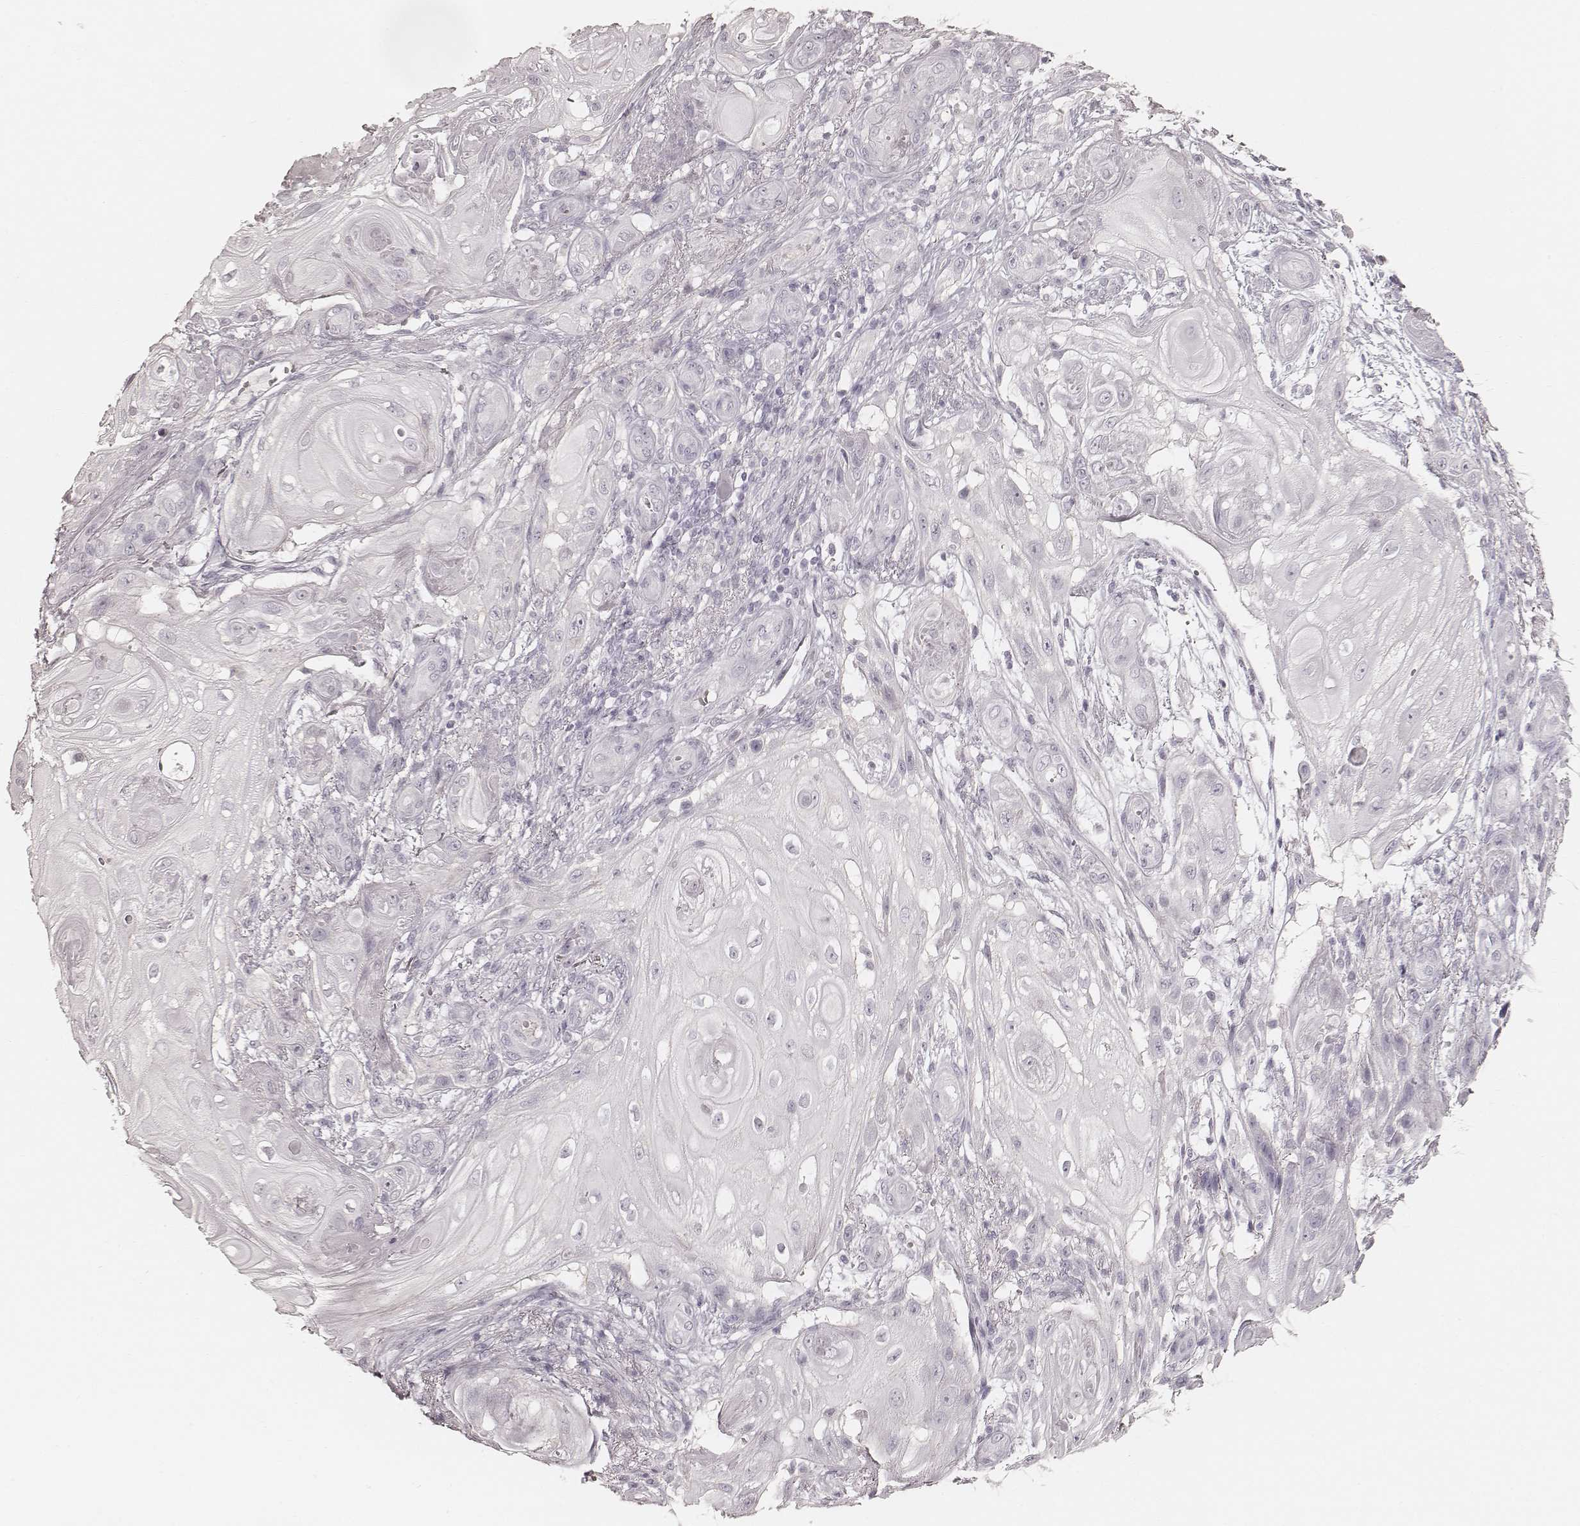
{"staining": {"intensity": "negative", "quantity": "none", "location": "none"}, "tissue": "skin cancer", "cell_type": "Tumor cells", "image_type": "cancer", "snomed": [{"axis": "morphology", "description": "Squamous cell carcinoma, NOS"}, {"axis": "topography", "description": "Skin"}], "caption": "Human squamous cell carcinoma (skin) stained for a protein using IHC exhibits no expression in tumor cells.", "gene": "KRT26", "patient": {"sex": "male", "age": 62}}